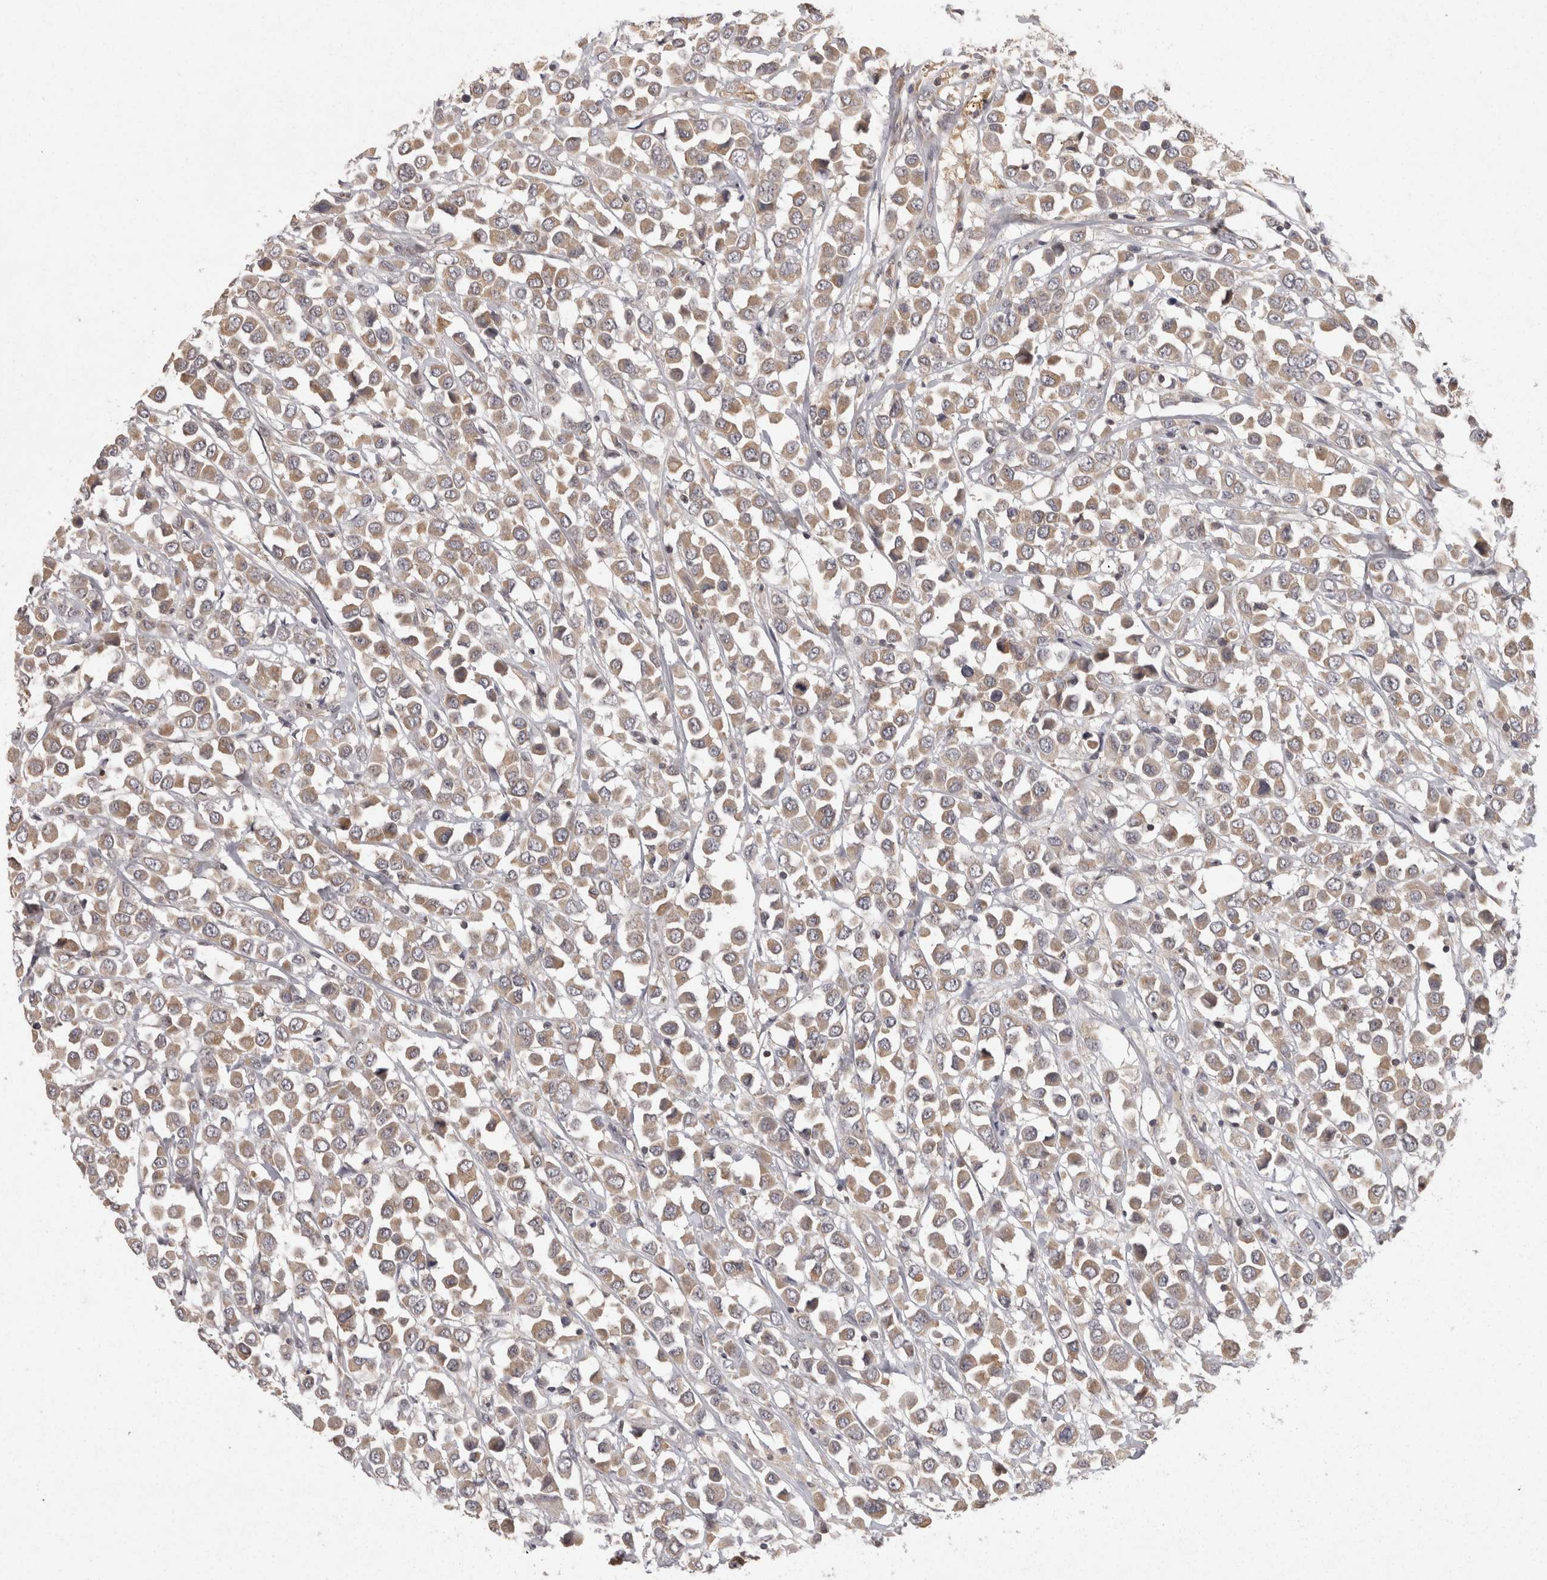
{"staining": {"intensity": "moderate", "quantity": ">75%", "location": "cytoplasmic/membranous"}, "tissue": "breast cancer", "cell_type": "Tumor cells", "image_type": "cancer", "snomed": [{"axis": "morphology", "description": "Duct carcinoma"}, {"axis": "topography", "description": "Breast"}], "caption": "Immunohistochemical staining of human breast intraductal carcinoma displays medium levels of moderate cytoplasmic/membranous staining in approximately >75% of tumor cells. (IHC, brightfield microscopy, high magnification).", "gene": "ACAT2", "patient": {"sex": "female", "age": 61}}